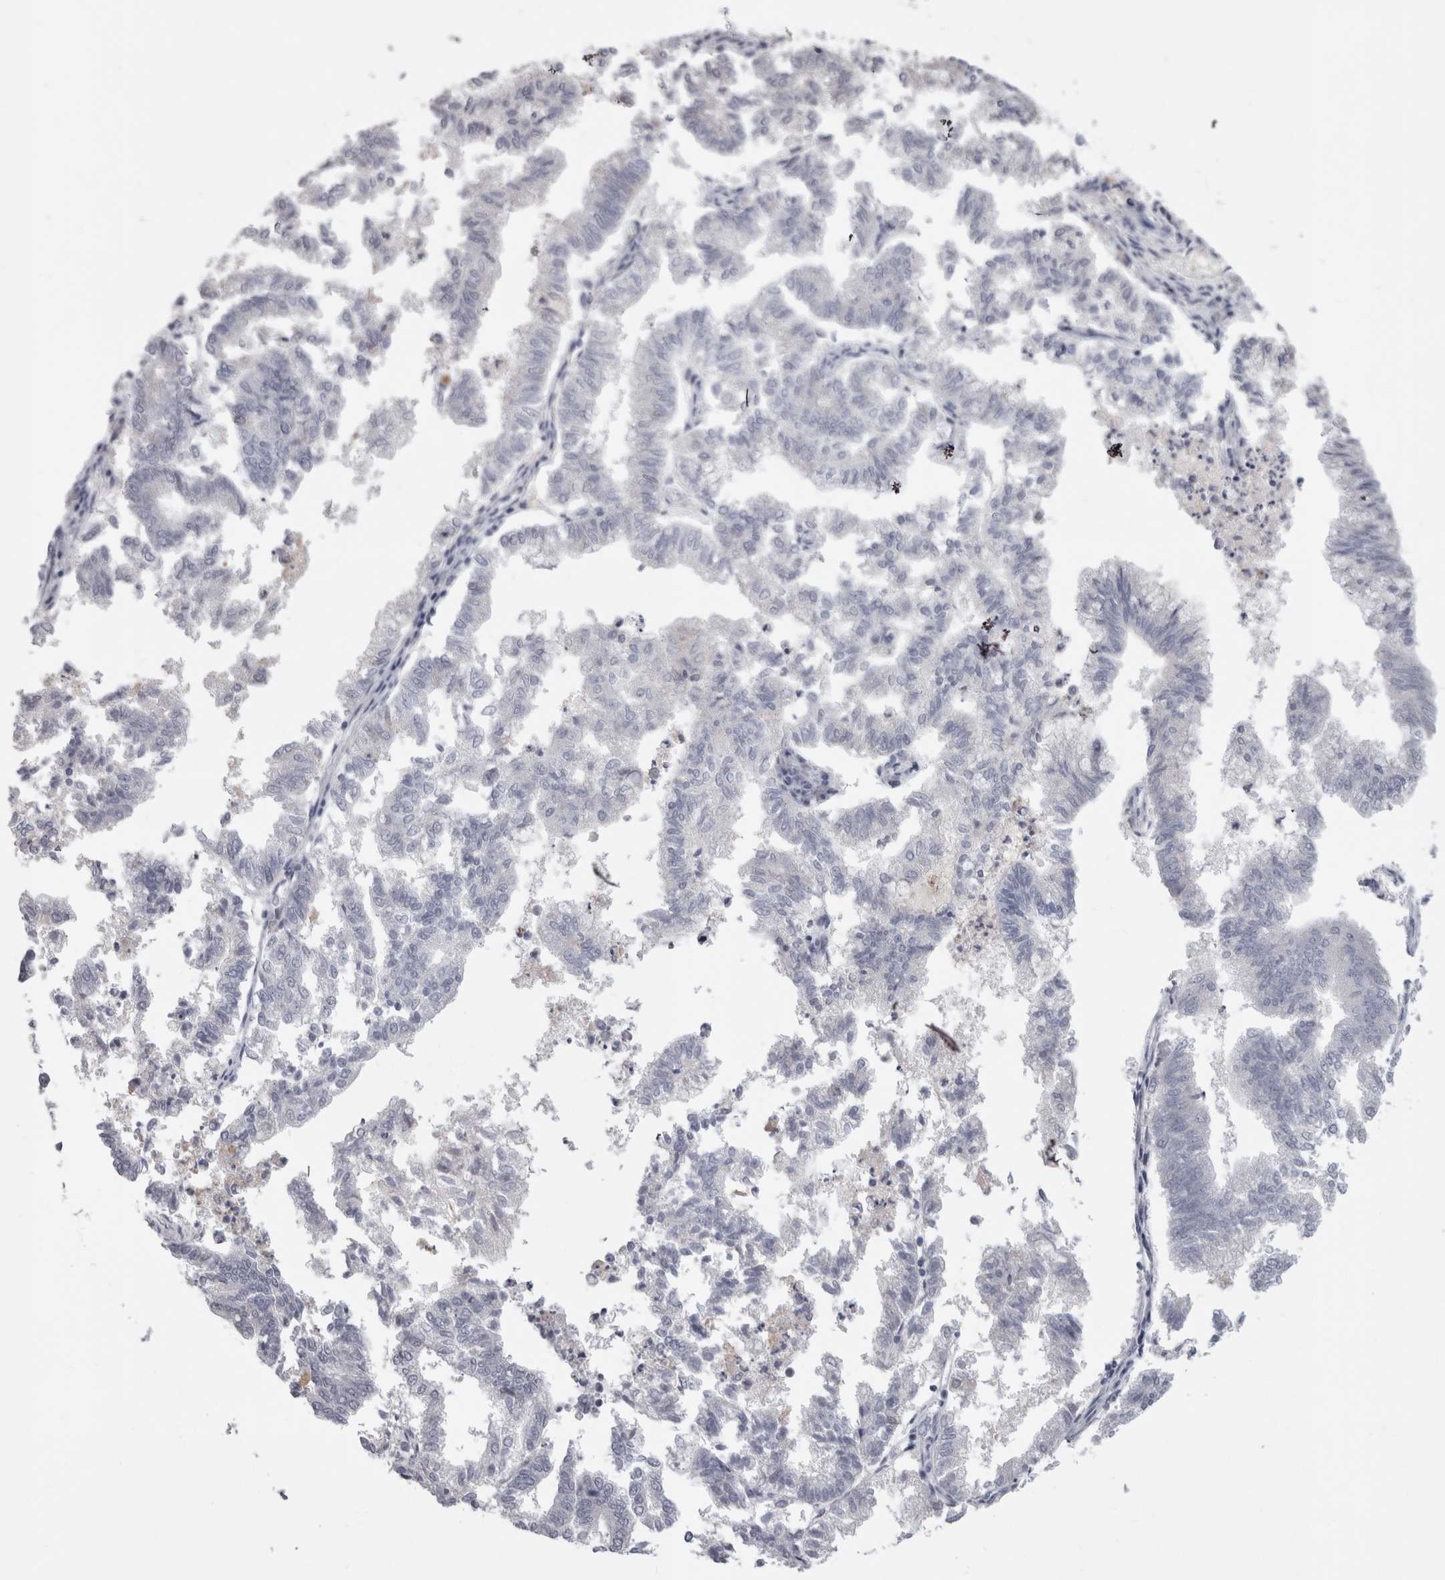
{"staining": {"intensity": "negative", "quantity": "none", "location": "none"}, "tissue": "endometrial cancer", "cell_type": "Tumor cells", "image_type": "cancer", "snomed": [{"axis": "morphology", "description": "Necrosis, NOS"}, {"axis": "morphology", "description": "Adenocarcinoma, NOS"}, {"axis": "topography", "description": "Endometrium"}], "caption": "Immunohistochemical staining of human adenocarcinoma (endometrial) exhibits no significant positivity in tumor cells. (DAB immunohistochemistry visualized using brightfield microscopy, high magnification).", "gene": "SAA4", "patient": {"sex": "female", "age": 79}}